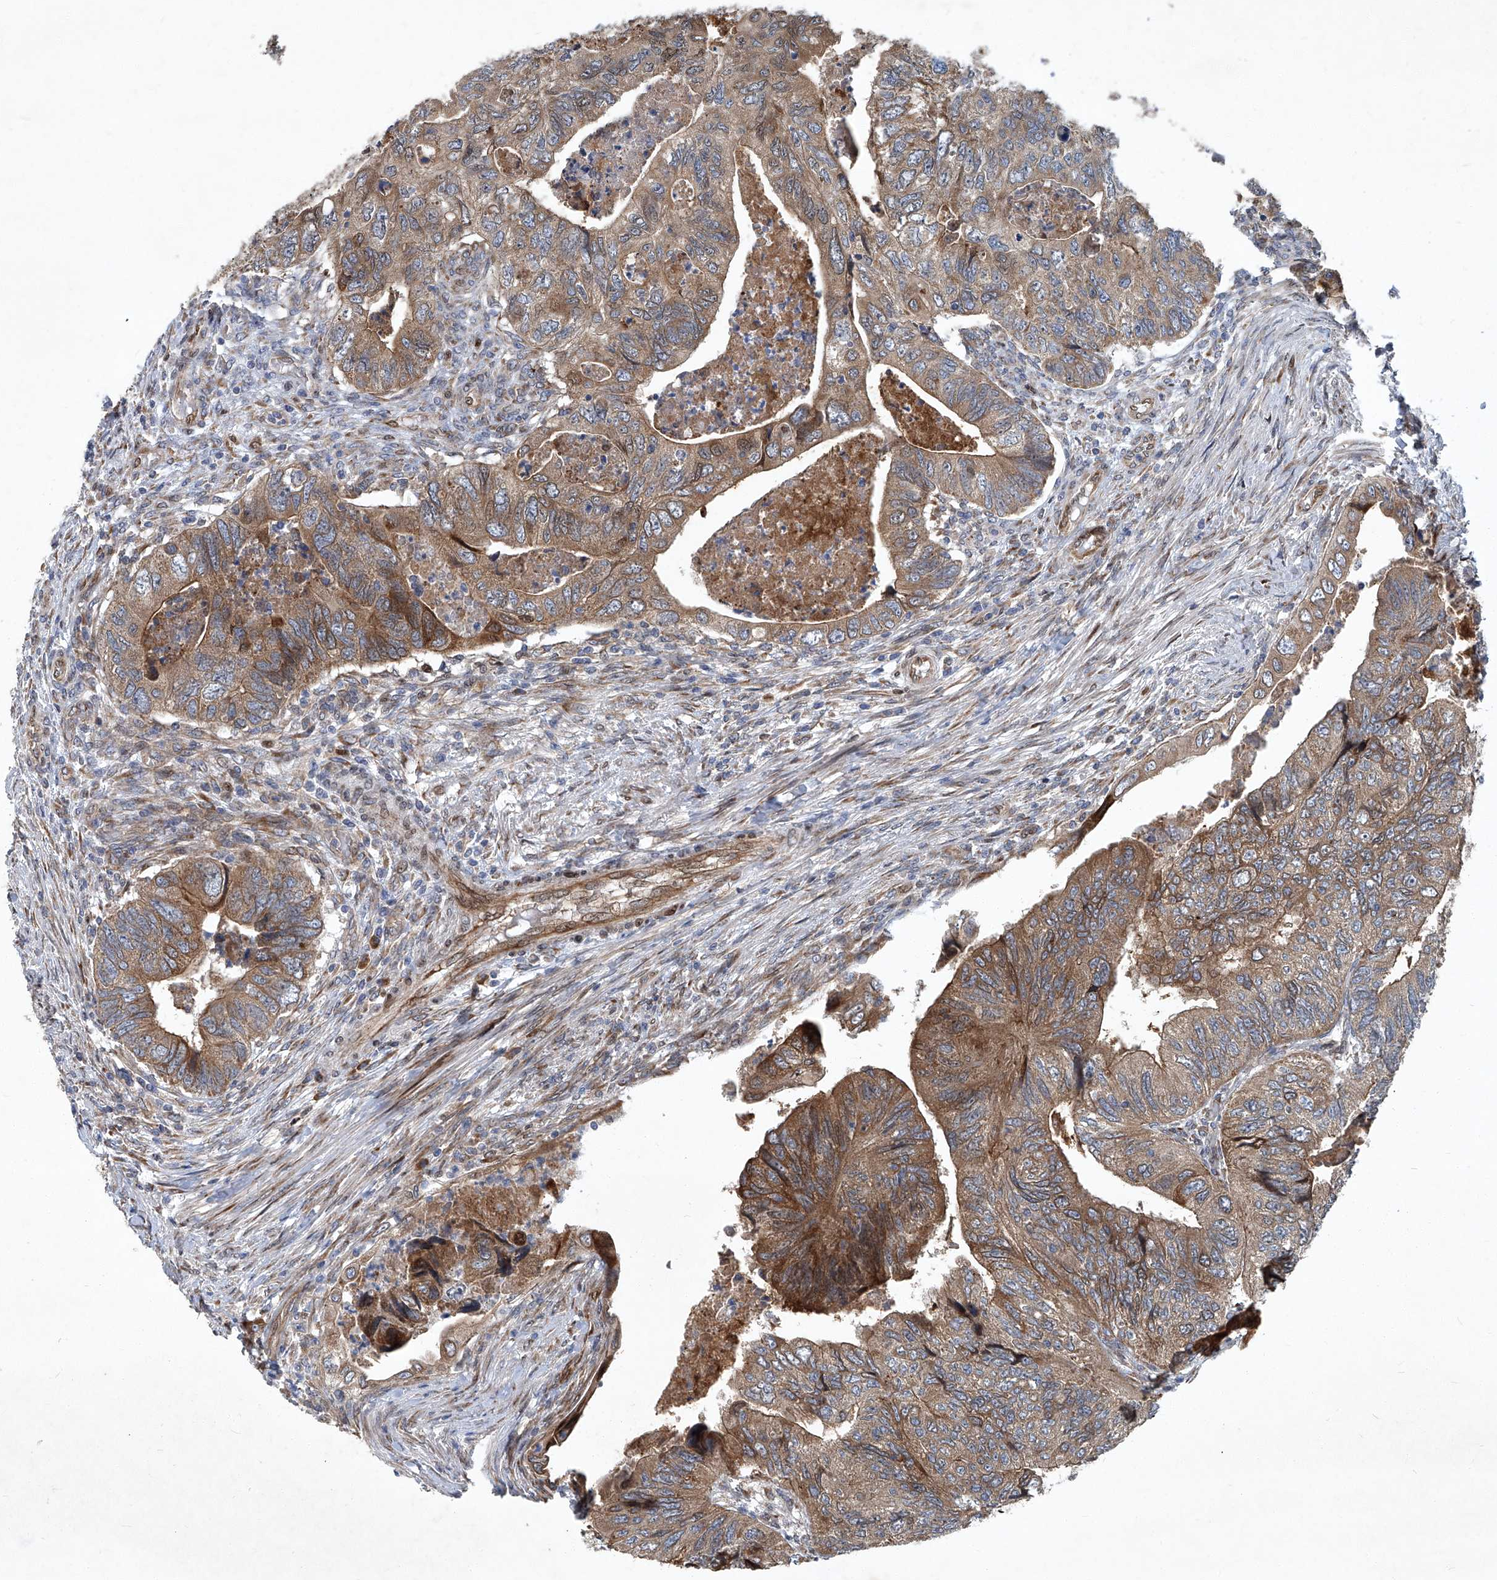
{"staining": {"intensity": "strong", "quantity": ">75%", "location": "cytoplasmic/membranous"}, "tissue": "colorectal cancer", "cell_type": "Tumor cells", "image_type": "cancer", "snomed": [{"axis": "morphology", "description": "Adenocarcinoma, NOS"}, {"axis": "topography", "description": "Rectum"}], "caption": "A brown stain shows strong cytoplasmic/membranous positivity of a protein in human colorectal cancer (adenocarcinoma) tumor cells. (DAB (3,3'-diaminobenzidine) IHC, brown staining for protein, blue staining for nuclei).", "gene": "GPR132", "patient": {"sex": "male", "age": 63}}